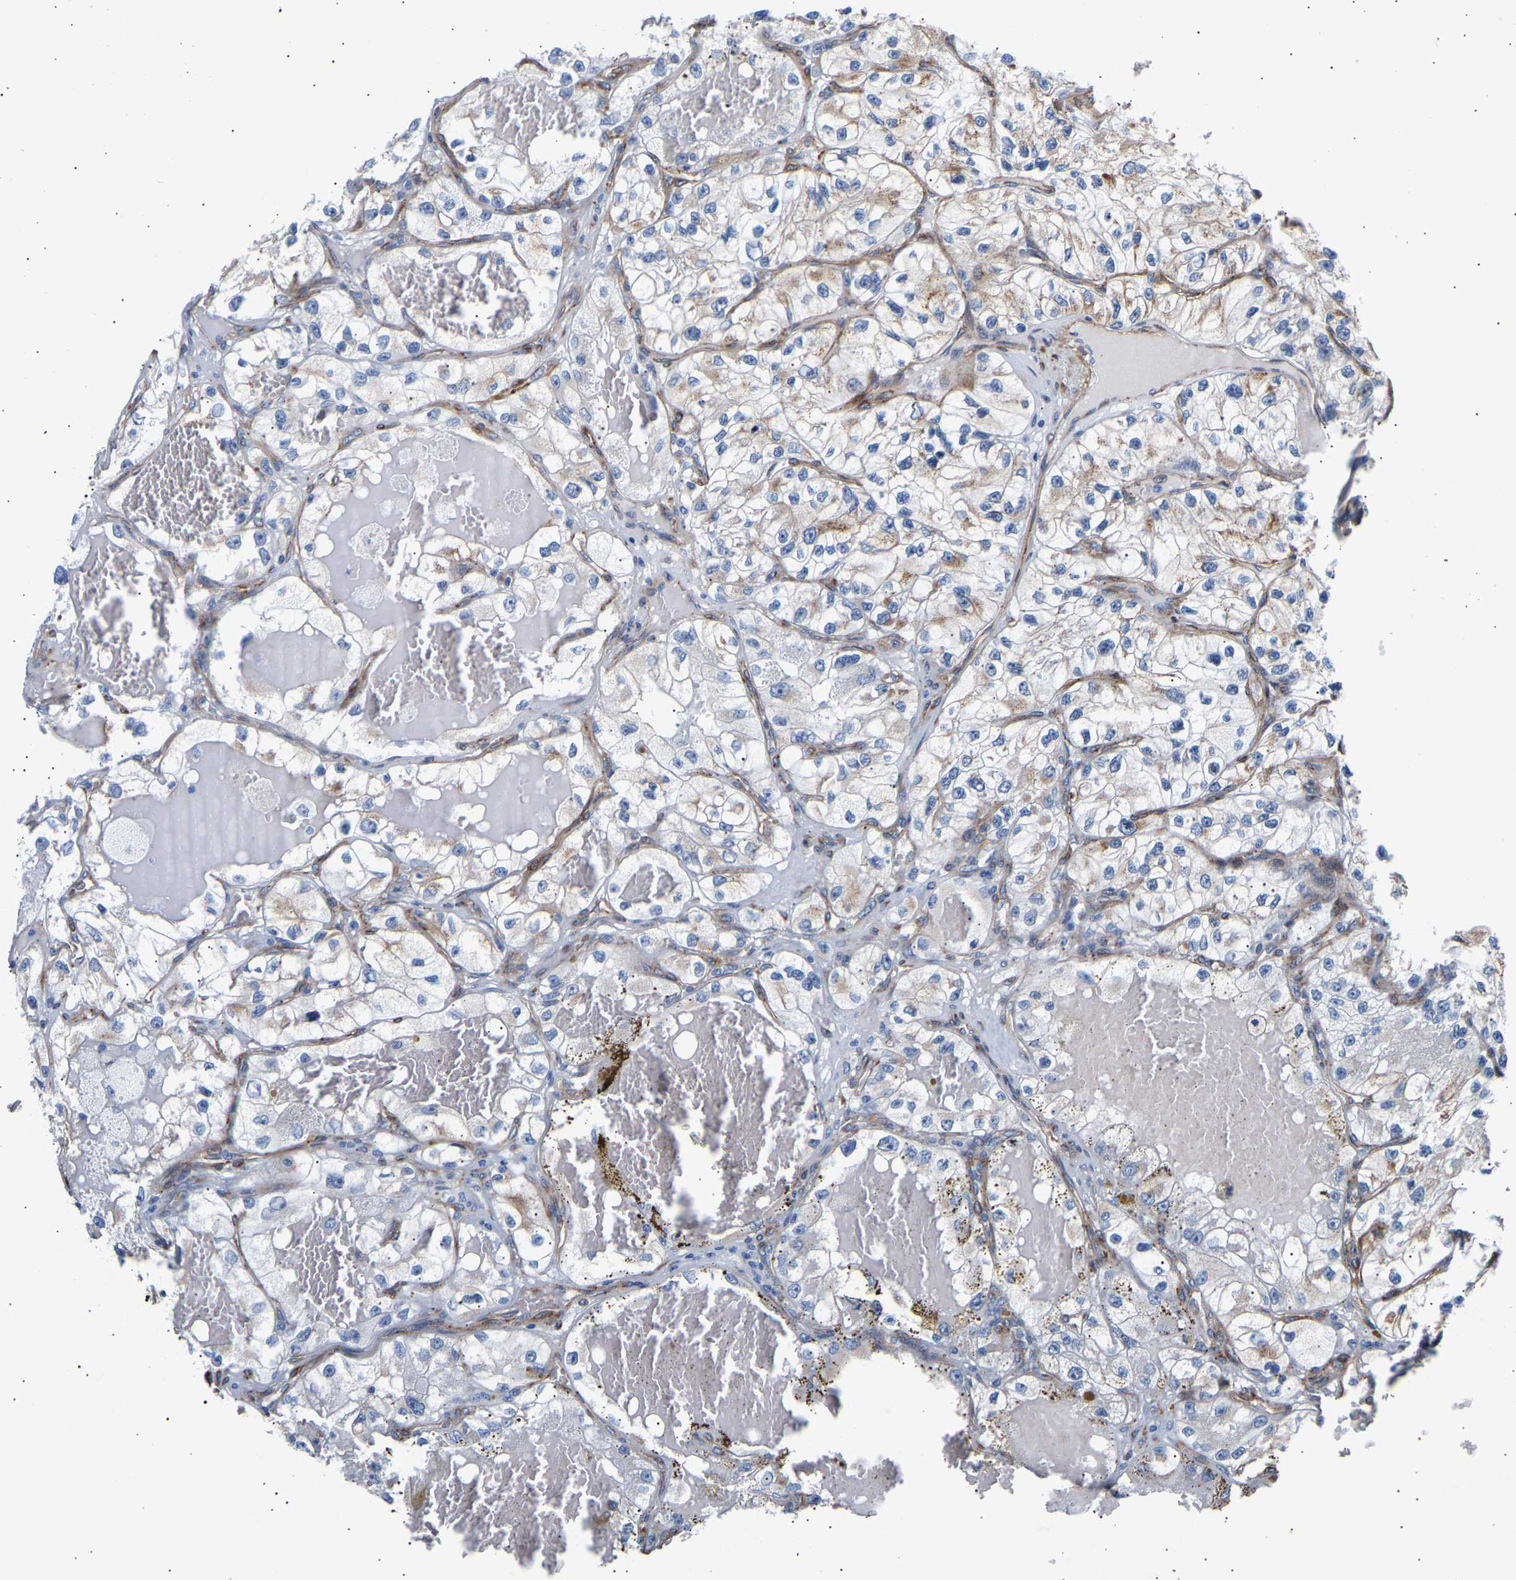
{"staining": {"intensity": "weak", "quantity": "25%-75%", "location": "cytoplasmic/membranous"}, "tissue": "renal cancer", "cell_type": "Tumor cells", "image_type": "cancer", "snomed": [{"axis": "morphology", "description": "Adenocarcinoma, NOS"}, {"axis": "topography", "description": "Kidney"}], "caption": "This histopathology image shows immunohistochemistry (IHC) staining of human renal cancer, with low weak cytoplasmic/membranous expression in approximately 25%-75% of tumor cells.", "gene": "IGFBP7", "patient": {"sex": "female", "age": 57}}